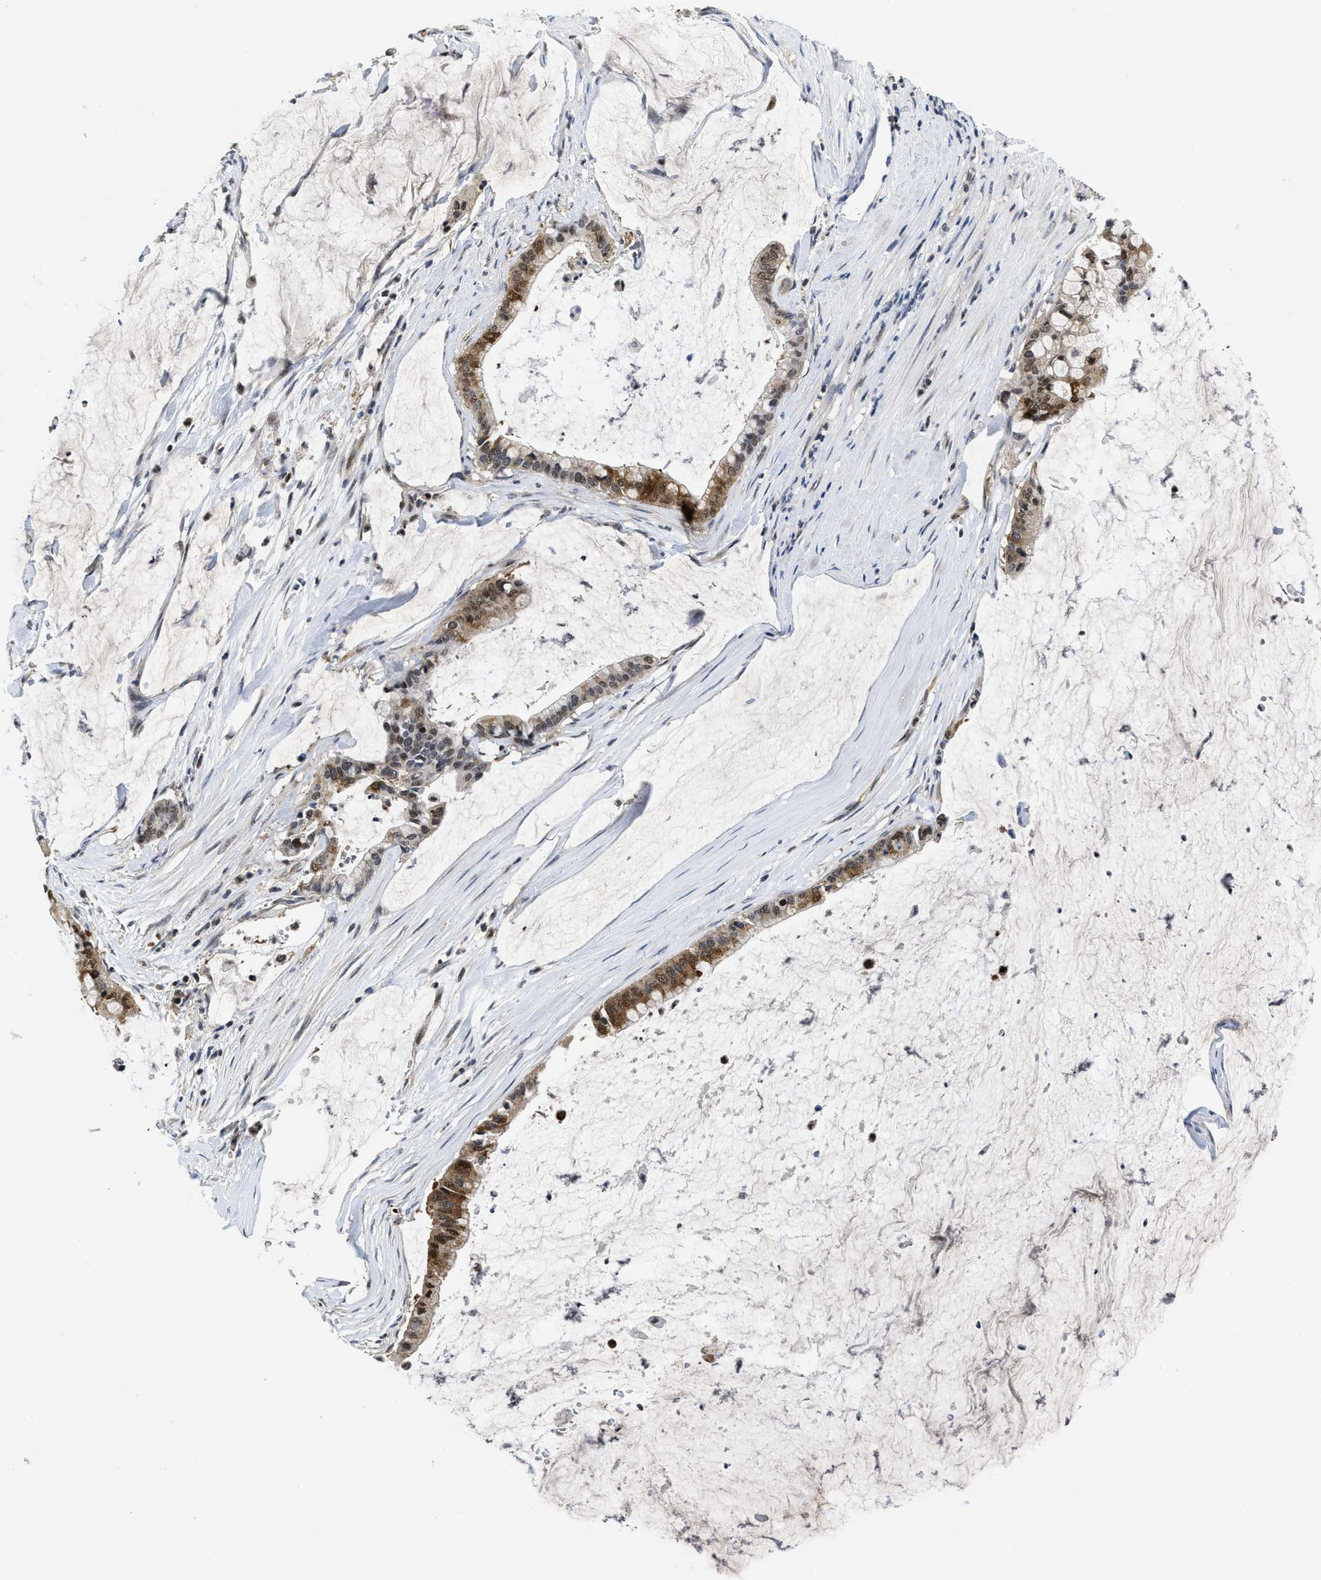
{"staining": {"intensity": "moderate", "quantity": ">75%", "location": "cytoplasmic/membranous,nuclear"}, "tissue": "pancreatic cancer", "cell_type": "Tumor cells", "image_type": "cancer", "snomed": [{"axis": "morphology", "description": "Adenocarcinoma, NOS"}, {"axis": "topography", "description": "Pancreas"}], "caption": "The immunohistochemical stain shows moderate cytoplasmic/membranous and nuclear expression in tumor cells of pancreatic cancer (adenocarcinoma) tissue.", "gene": "HIF1A", "patient": {"sex": "male", "age": 41}}